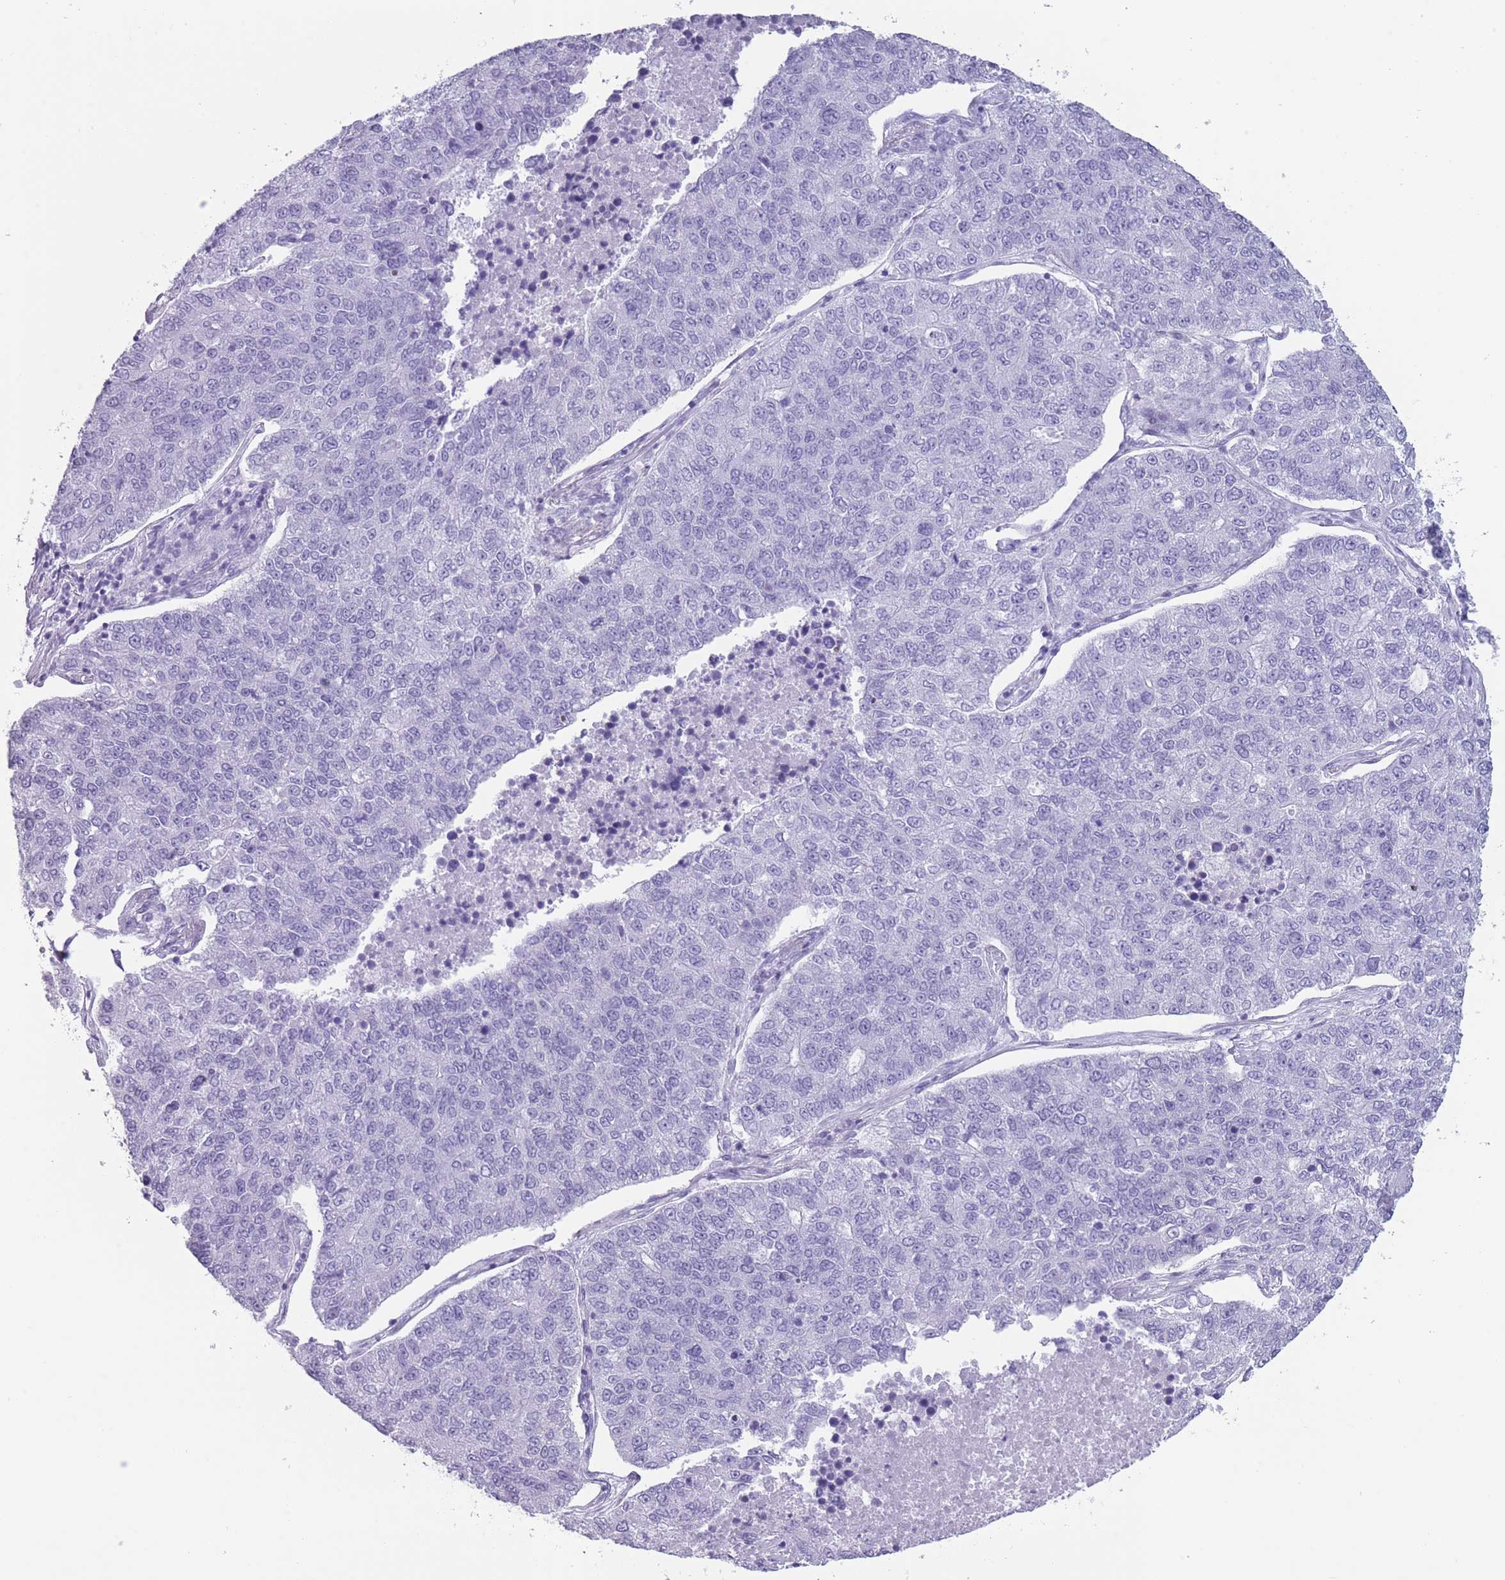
{"staining": {"intensity": "negative", "quantity": "none", "location": "none"}, "tissue": "lung cancer", "cell_type": "Tumor cells", "image_type": "cancer", "snomed": [{"axis": "morphology", "description": "Adenocarcinoma, NOS"}, {"axis": "topography", "description": "Lung"}], "caption": "Lung cancer was stained to show a protein in brown. There is no significant staining in tumor cells.", "gene": "OR4F21", "patient": {"sex": "male", "age": 49}}